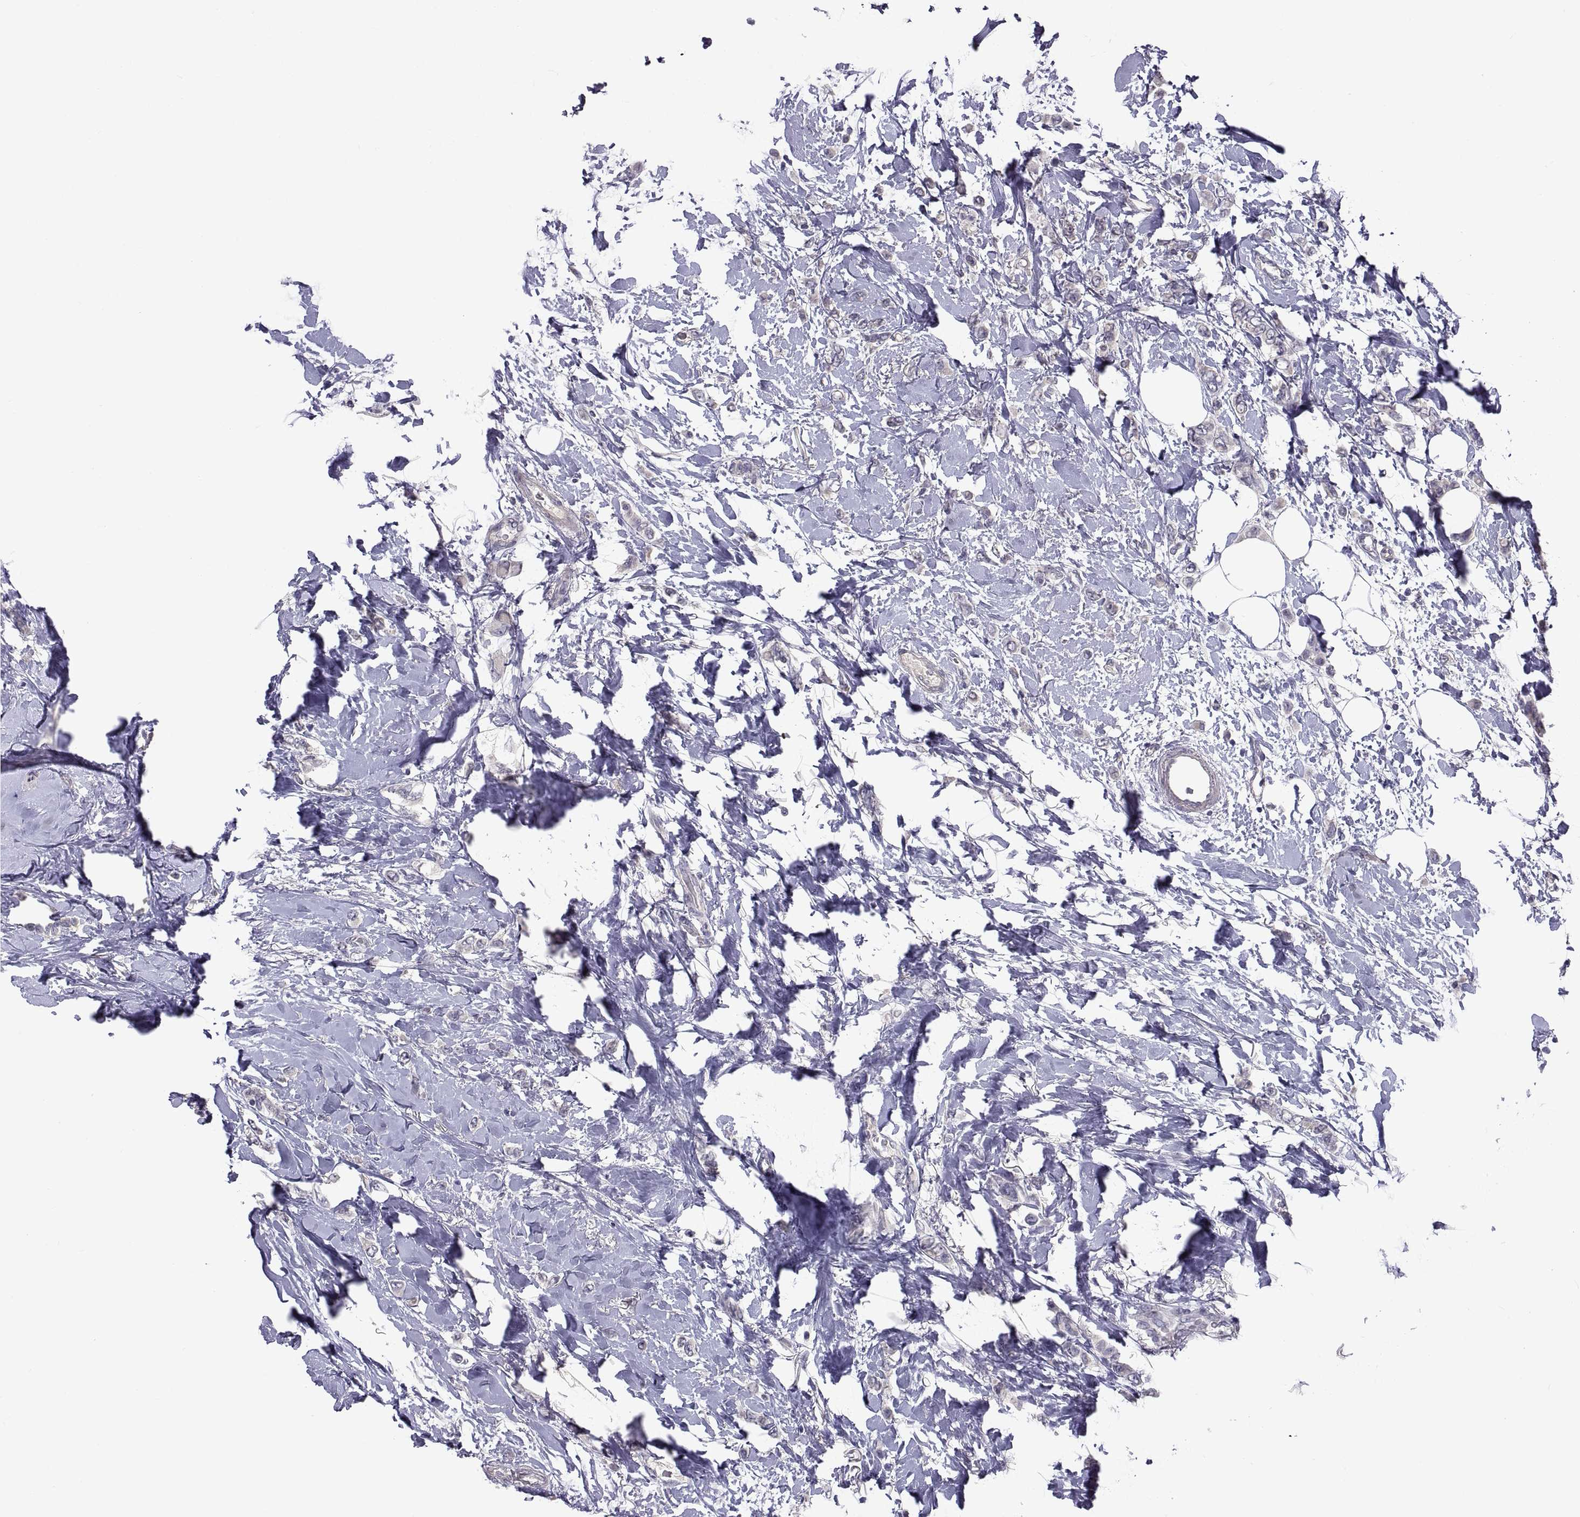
{"staining": {"intensity": "negative", "quantity": "none", "location": "none"}, "tissue": "breast cancer", "cell_type": "Tumor cells", "image_type": "cancer", "snomed": [{"axis": "morphology", "description": "Lobular carcinoma"}, {"axis": "topography", "description": "Breast"}], "caption": "Immunohistochemistry image of human lobular carcinoma (breast) stained for a protein (brown), which displays no staining in tumor cells. (DAB immunohistochemistry with hematoxylin counter stain).", "gene": "NPTX2", "patient": {"sex": "female", "age": 66}}